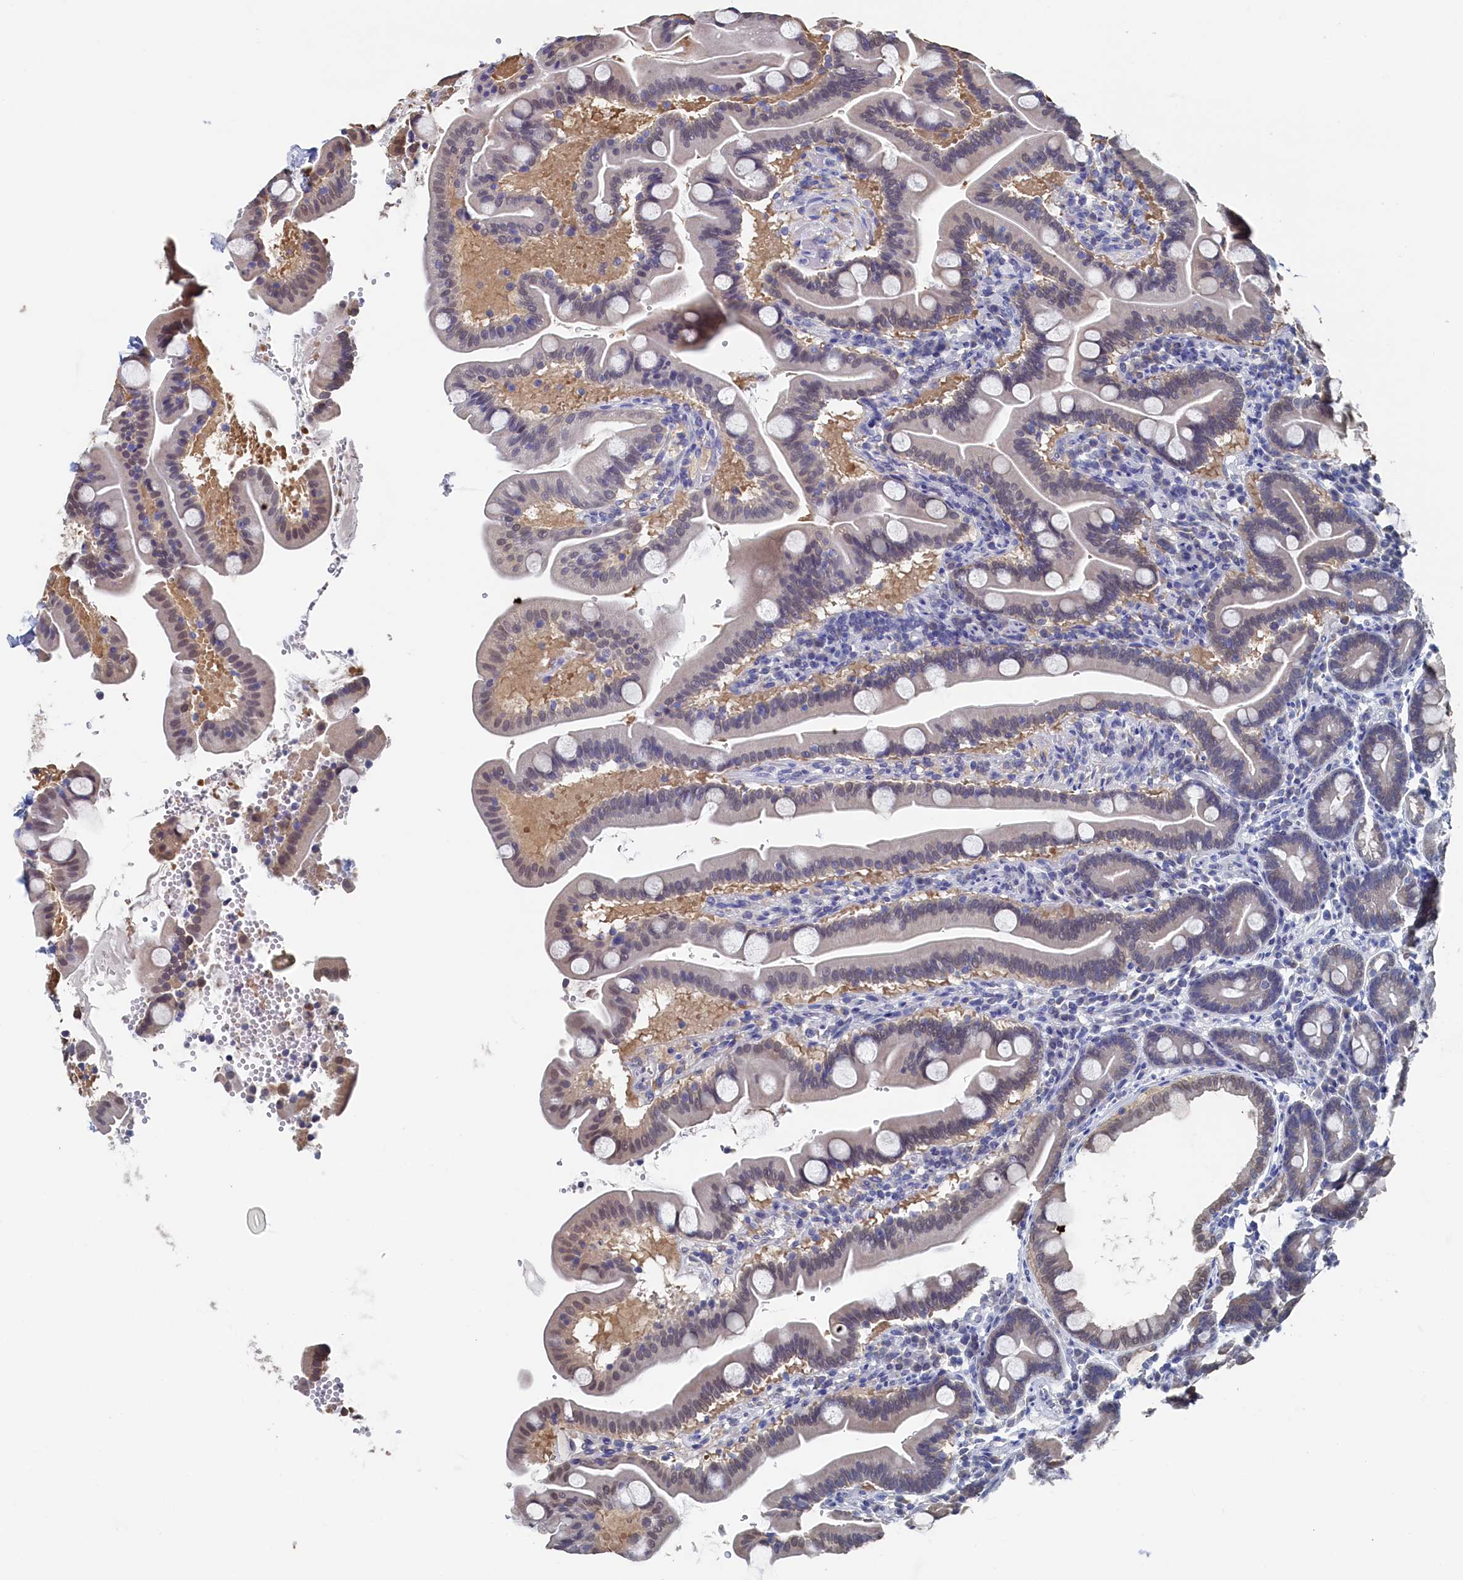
{"staining": {"intensity": "weak", "quantity": "<25%", "location": "nuclear"}, "tissue": "duodenum", "cell_type": "Glandular cells", "image_type": "normal", "snomed": [{"axis": "morphology", "description": "Normal tissue, NOS"}, {"axis": "topography", "description": "Duodenum"}], "caption": "Glandular cells show no significant protein positivity in benign duodenum. (Immunohistochemistry, brightfield microscopy, high magnification).", "gene": "C11orf54", "patient": {"sex": "male", "age": 54}}